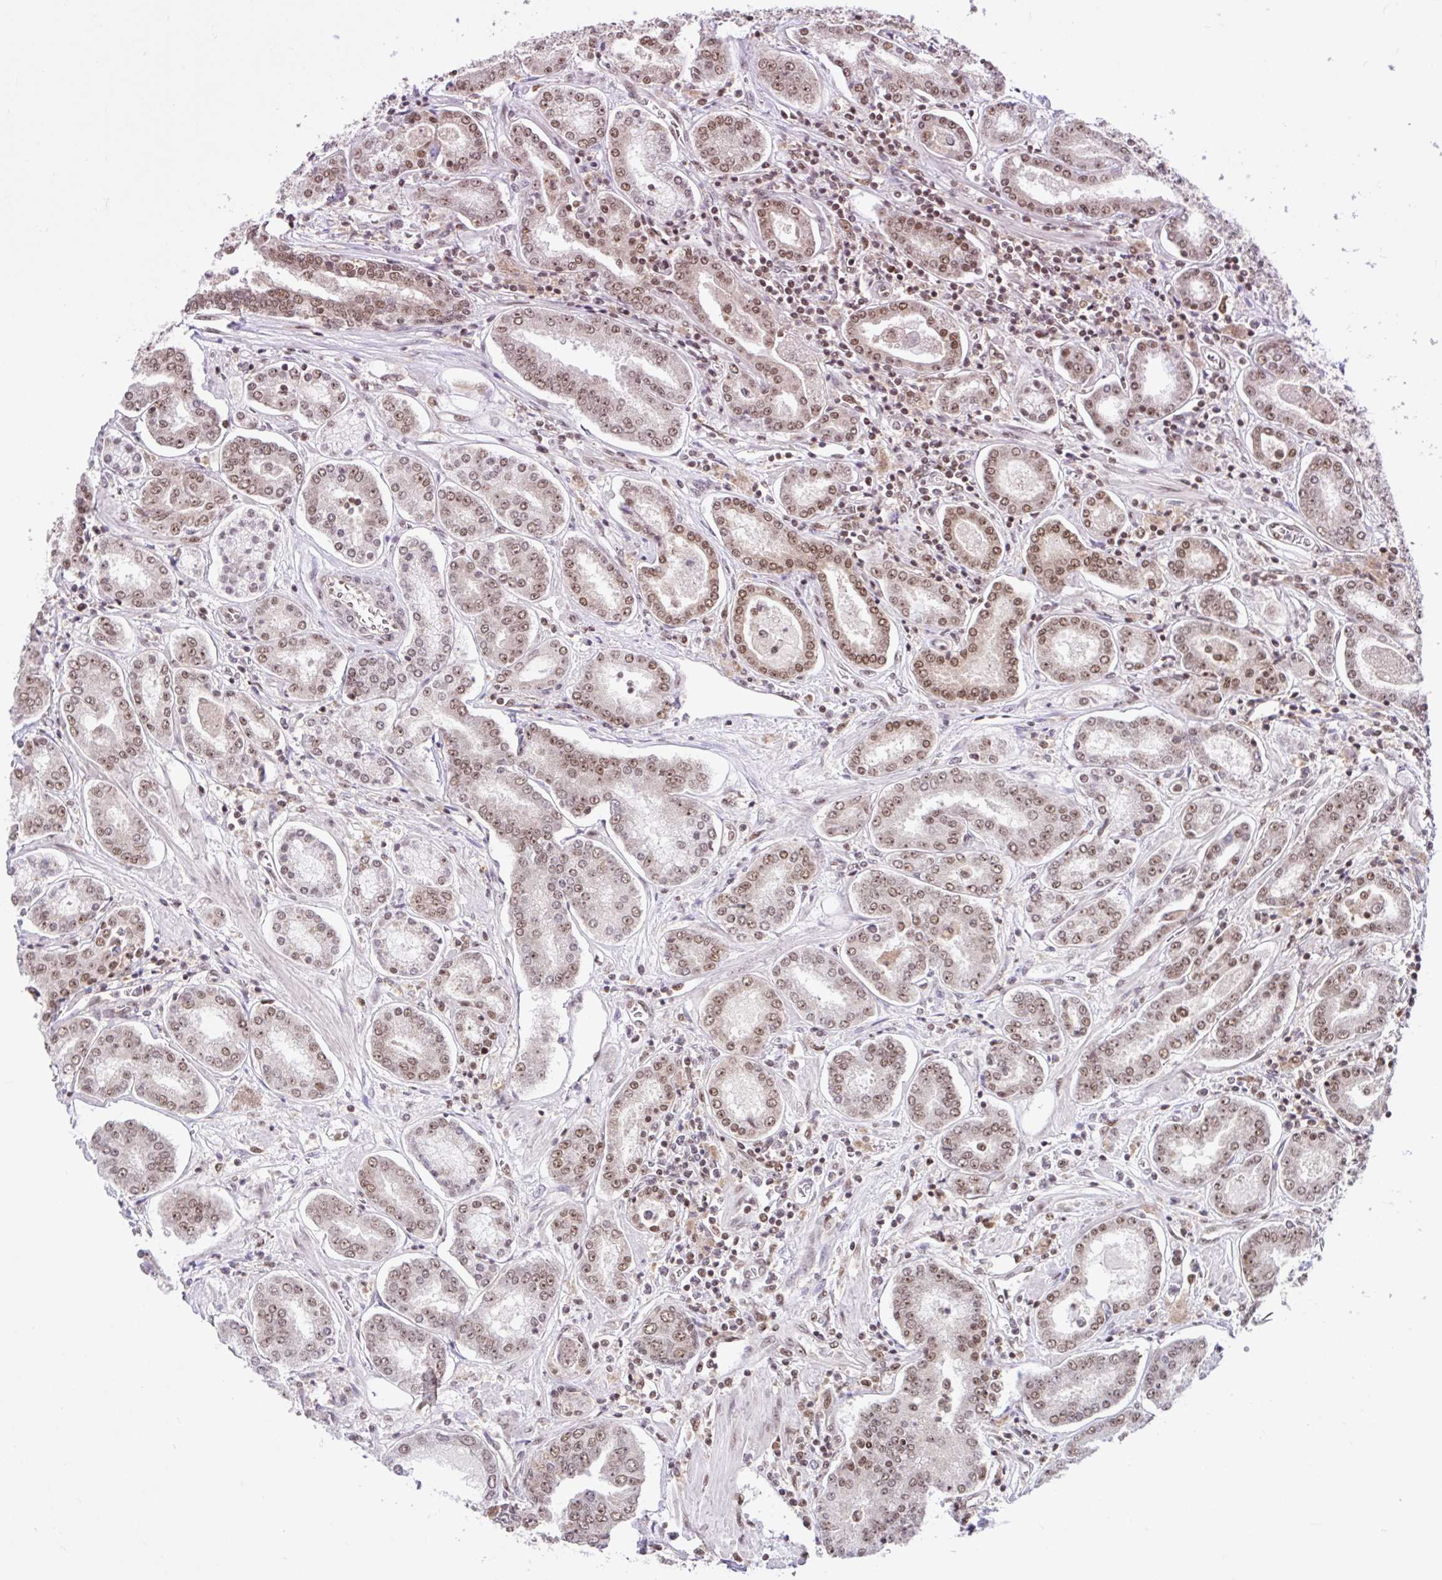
{"staining": {"intensity": "weak", "quantity": ">75%", "location": "nuclear"}, "tissue": "prostate cancer", "cell_type": "Tumor cells", "image_type": "cancer", "snomed": [{"axis": "morphology", "description": "Adenocarcinoma, High grade"}, {"axis": "topography", "description": "Prostate"}], "caption": "Immunohistochemical staining of prostate cancer (adenocarcinoma (high-grade)) shows low levels of weak nuclear protein positivity in about >75% of tumor cells. (brown staining indicates protein expression, while blue staining denotes nuclei).", "gene": "CCDC12", "patient": {"sex": "male", "age": 72}}